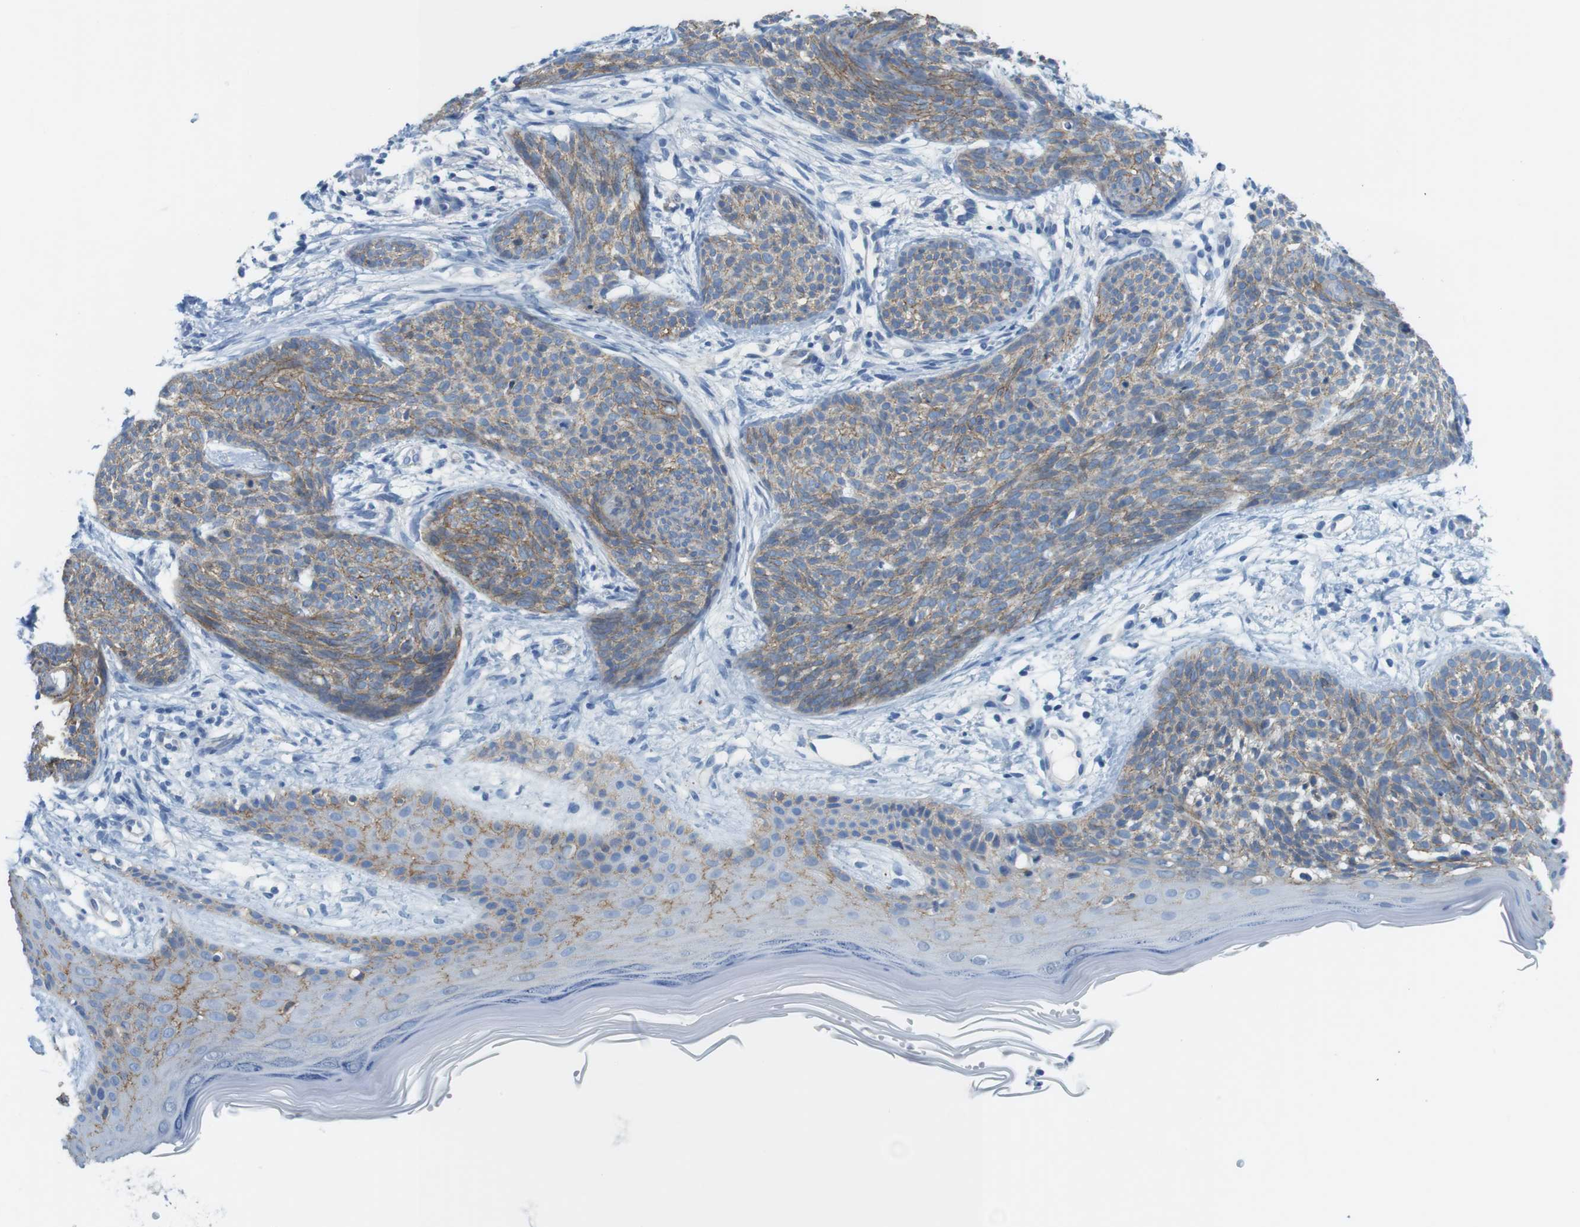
{"staining": {"intensity": "moderate", "quantity": ">75%", "location": "cytoplasmic/membranous"}, "tissue": "skin cancer", "cell_type": "Tumor cells", "image_type": "cancer", "snomed": [{"axis": "morphology", "description": "Basal cell carcinoma"}, {"axis": "topography", "description": "Skin"}], "caption": "A high-resolution photomicrograph shows immunohistochemistry staining of skin cancer (basal cell carcinoma), which shows moderate cytoplasmic/membranous positivity in about >75% of tumor cells.", "gene": "SLC6A6", "patient": {"sex": "female", "age": 59}}